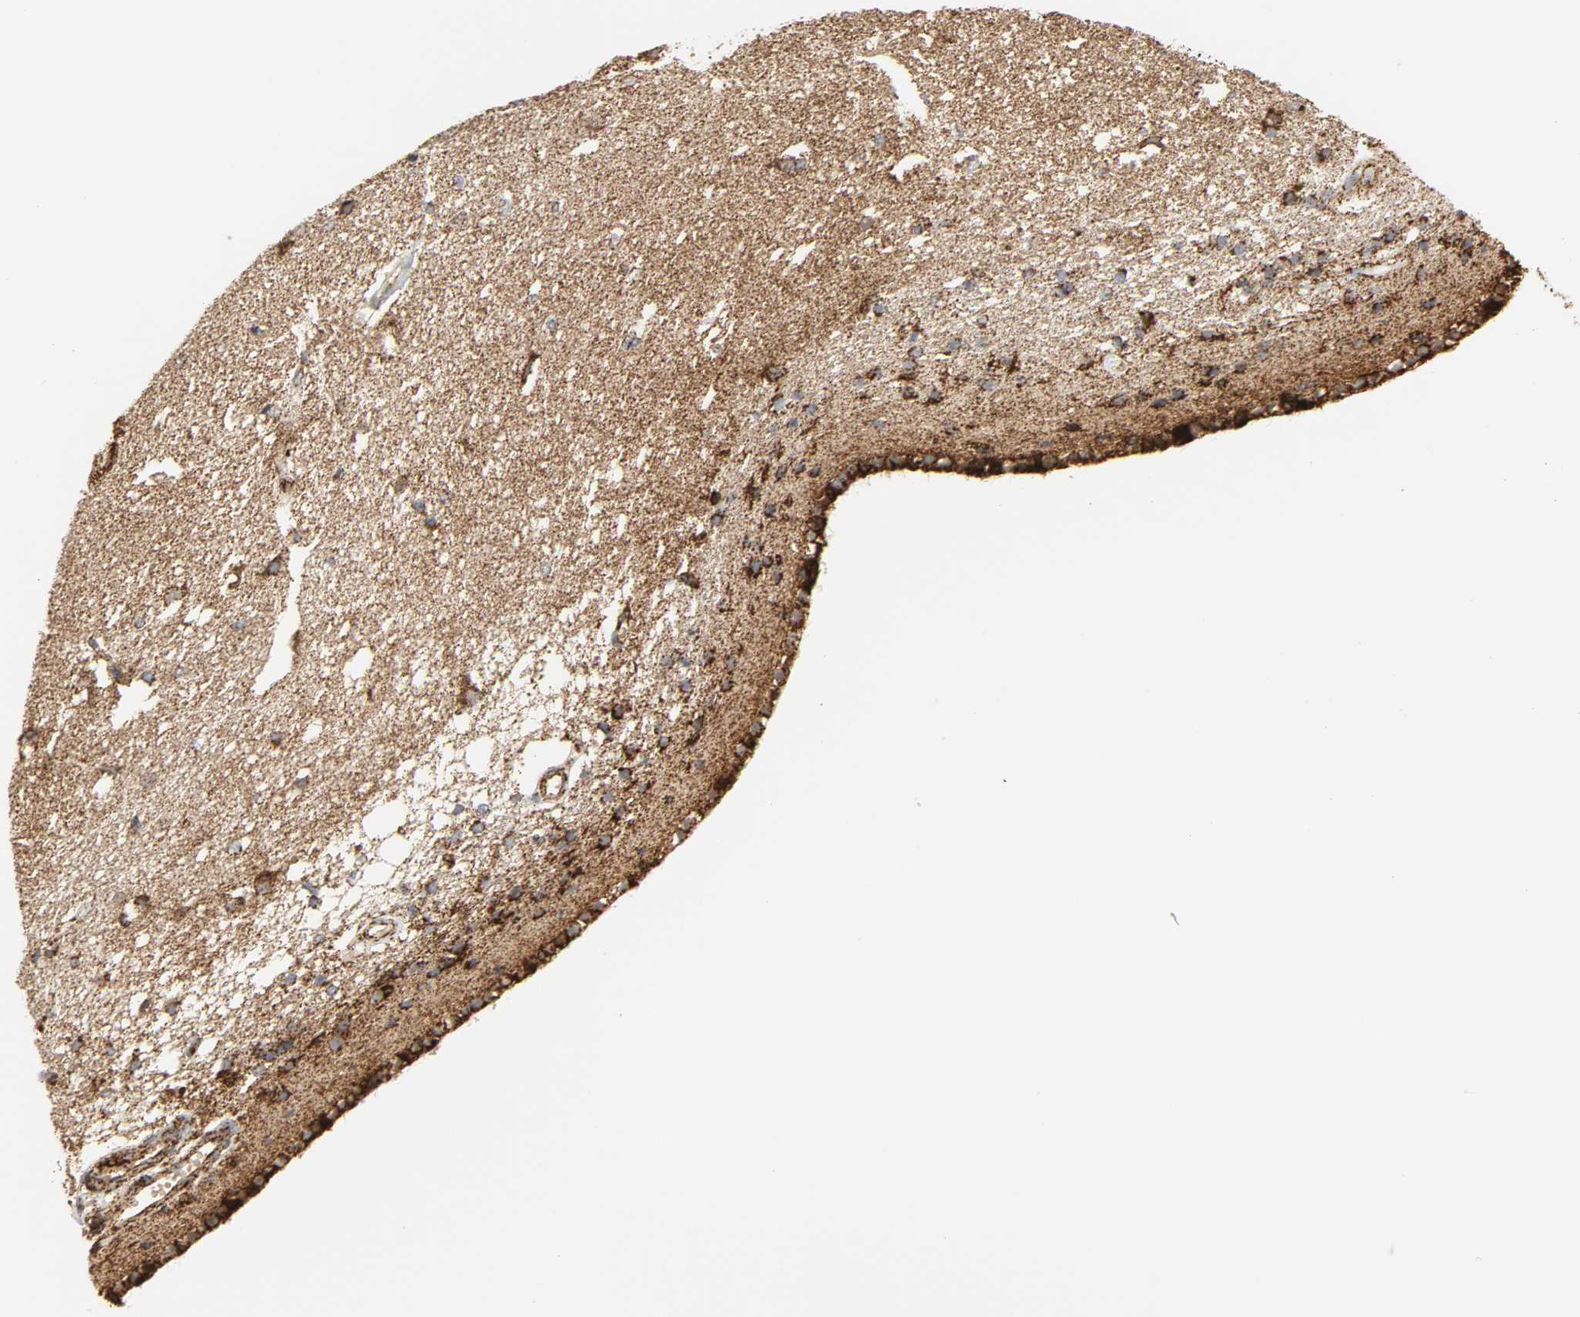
{"staining": {"intensity": "weak", "quantity": "25%-75%", "location": "cytoplasmic/membranous"}, "tissue": "caudate", "cell_type": "Glial cells", "image_type": "normal", "snomed": [{"axis": "morphology", "description": "Normal tissue, NOS"}, {"axis": "topography", "description": "Lateral ventricle wall"}], "caption": "Immunohistochemical staining of unremarkable human caudate reveals 25%-75% levels of weak cytoplasmic/membranous protein staining in about 25%-75% of glial cells.", "gene": "ACAT1", "patient": {"sex": "female", "age": 19}}